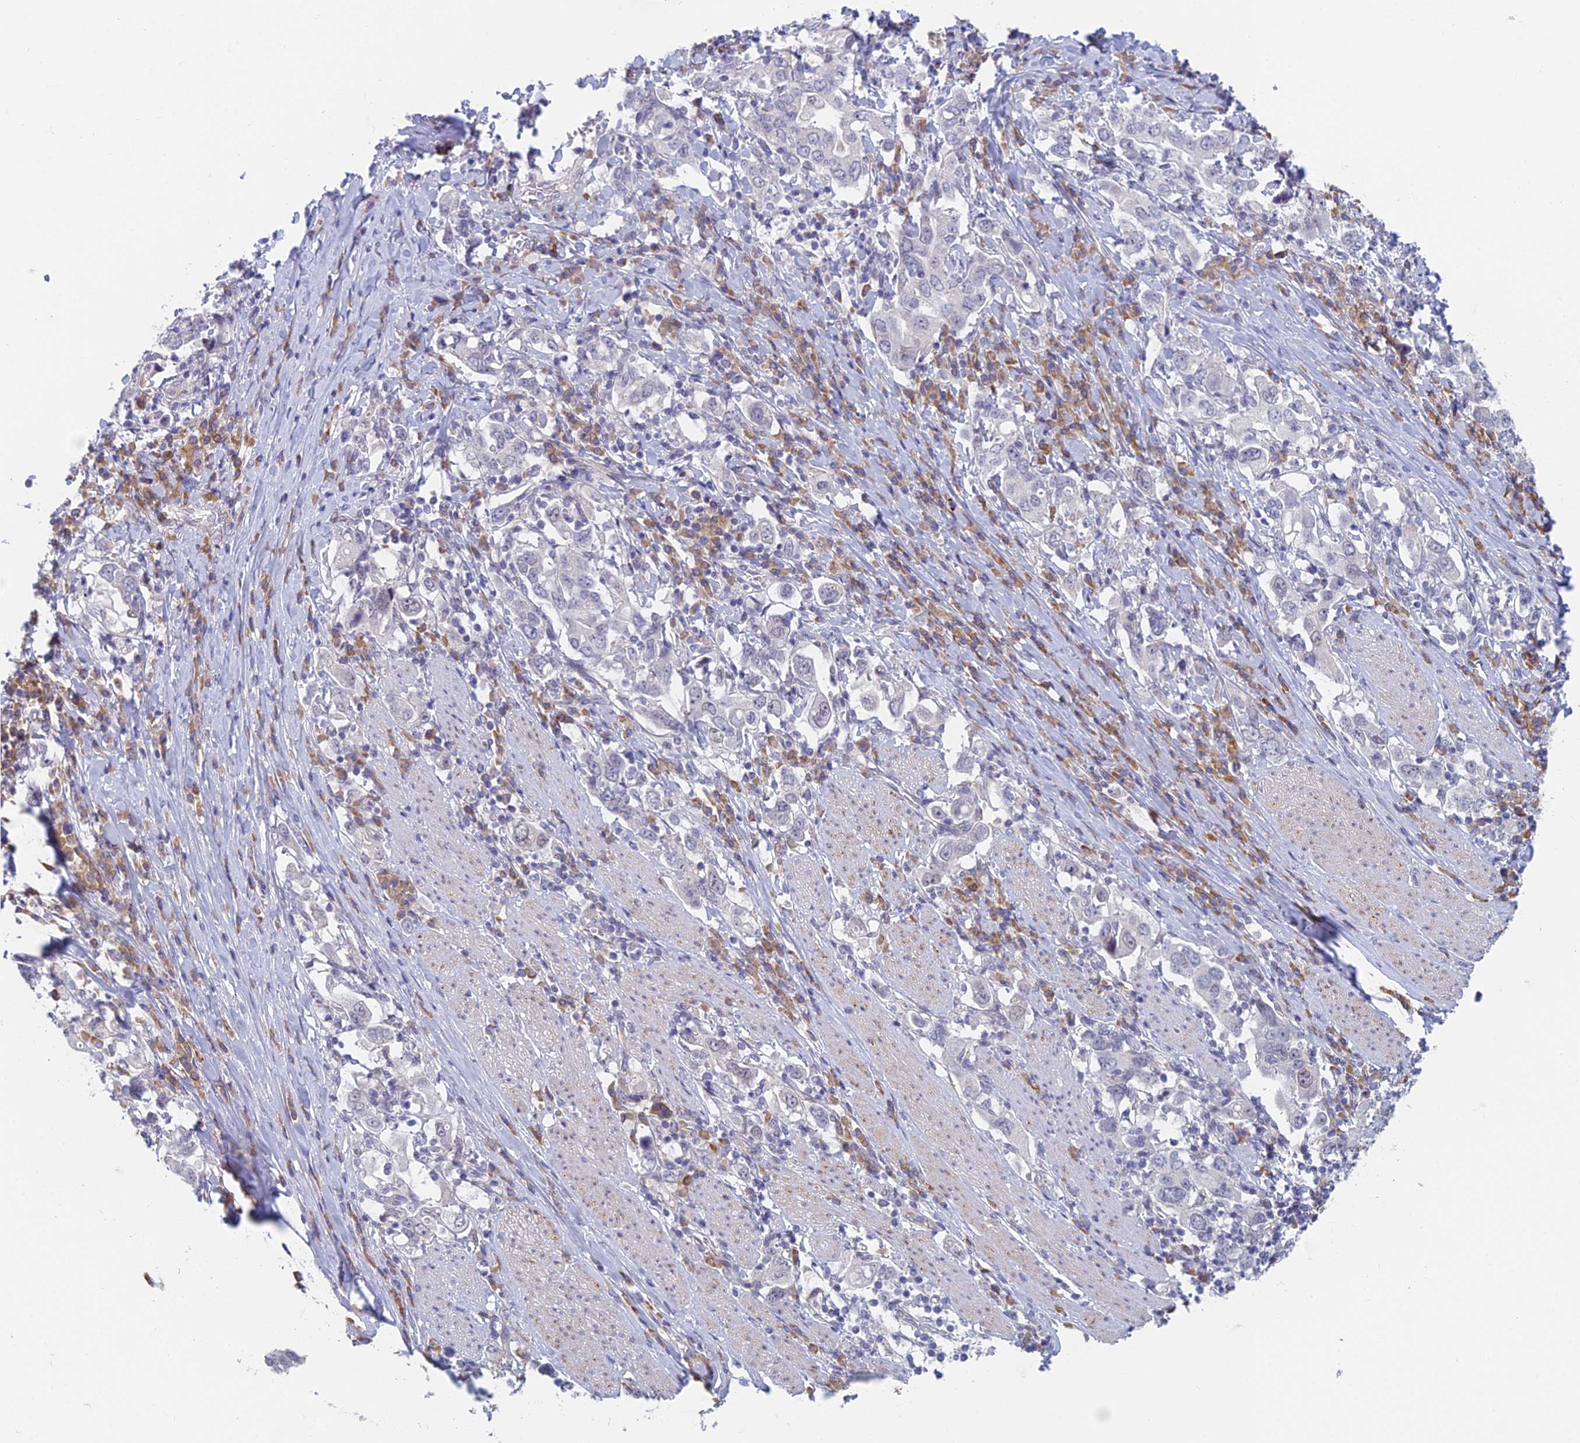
{"staining": {"intensity": "negative", "quantity": "none", "location": "none"}, "tissue": "stomach cancer", "cell_type": "Tumor cells", "image_type": "cancer", "snomed": [{"axis": "morphology", "description": "Adenocarcinoma, NOS"}, {"axis": "topography", "description": "Stomach, upper"}, {"axis": "topography", "description": "Stomach"}], "caption": "IHC micrograph of human adenocarcinoma (stomach) stained for a protein (brown), which exhibits no staining in tumor cells.", "gene": "PPP1R26", "patient": {"sex": "male", "age": 62}}